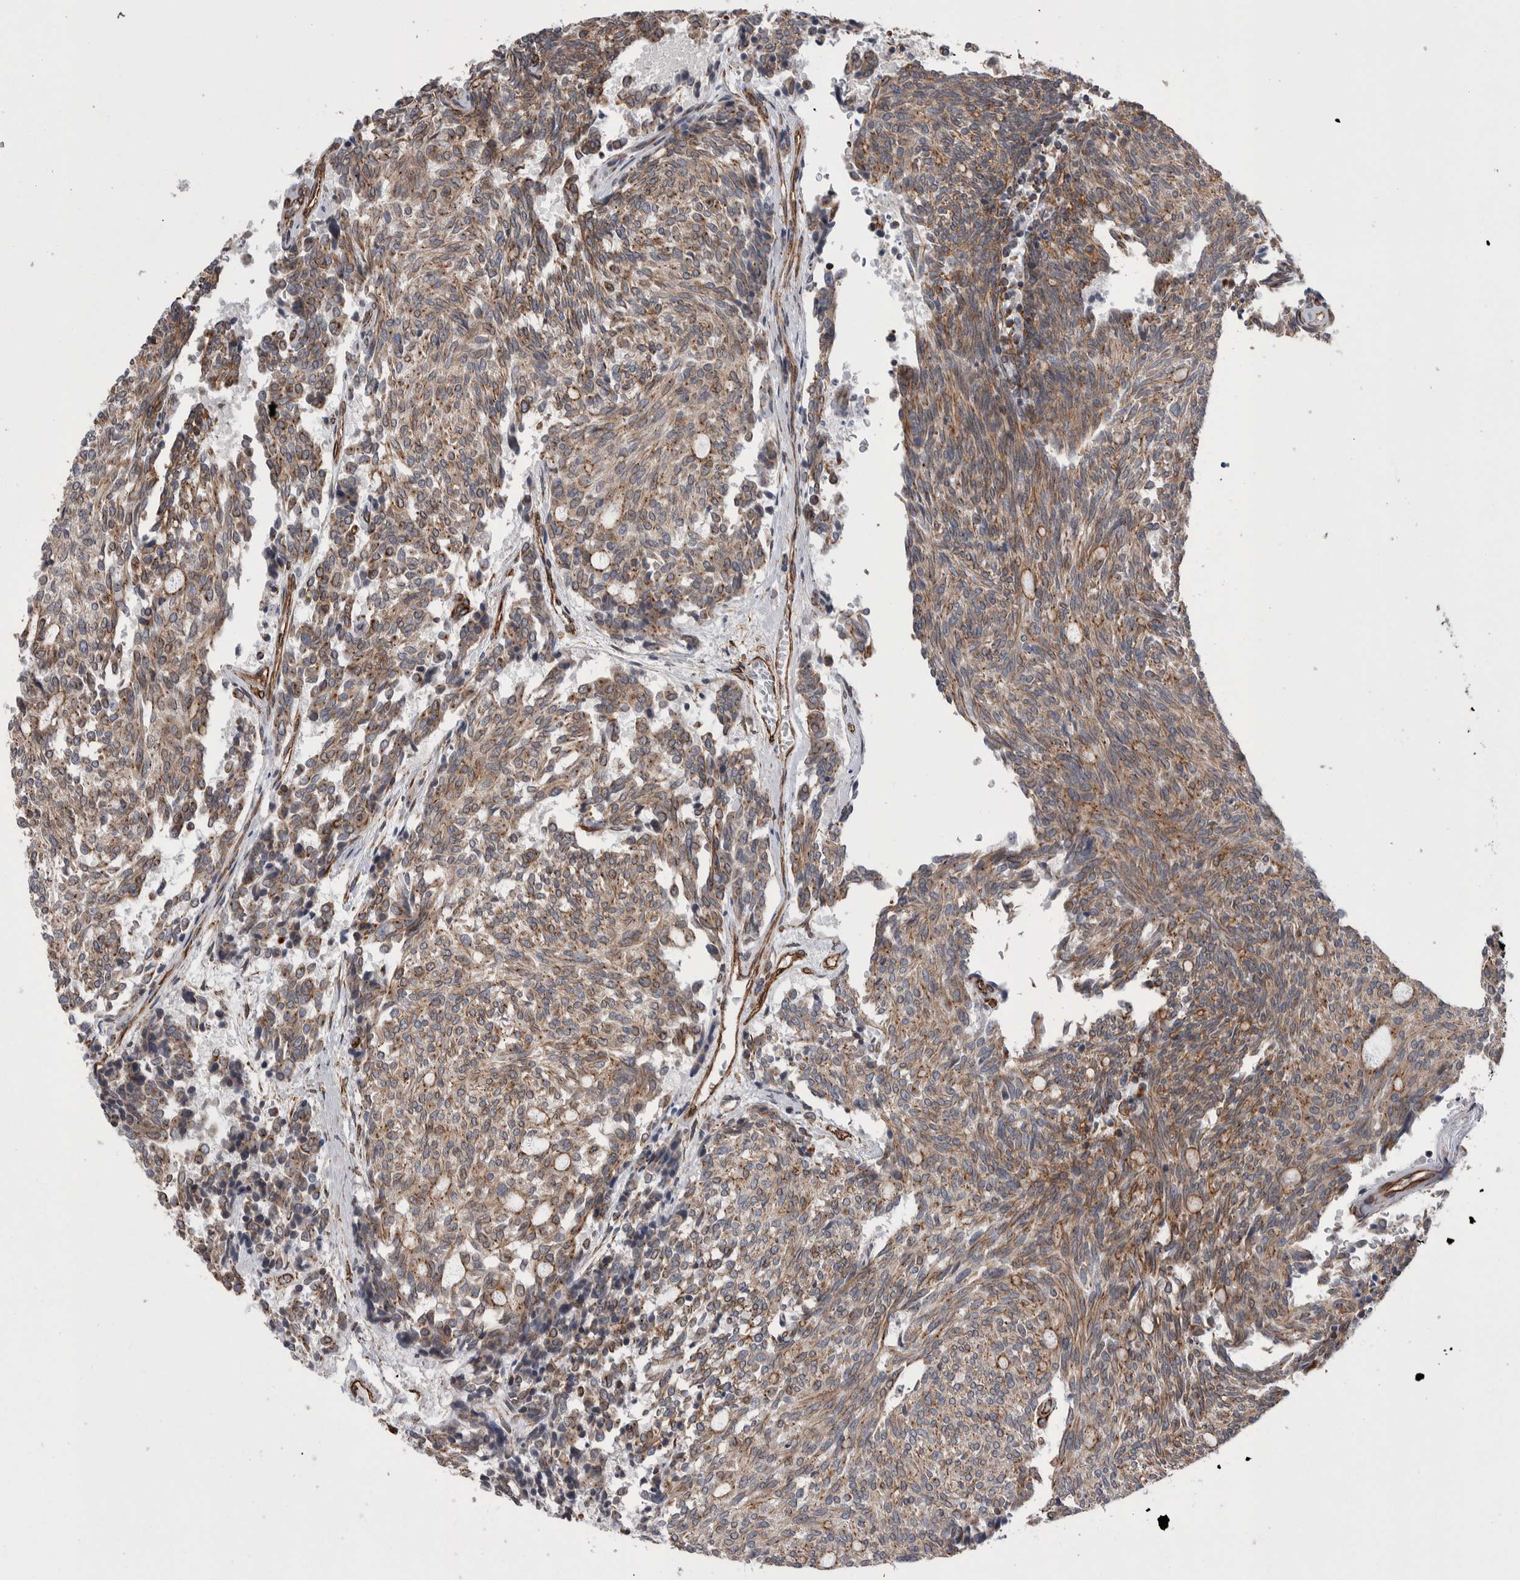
{"staining": {"intensity": "moderate", "quantity": ">75%", "location": "cytoplasmic/membranous"}, "tissue": "carcinoid", "cell_type": "Tumor cells", "image_type": "cancer", "snomed": [{"axis": "morphology", "description": "Carcinoid, malignant, NOS"}, {"axis": "topography", "description": "Pancreas"}], "caption": "DAB immunohistochemical staining of malignant carcinoid exhibits moderate cytoplasmic/membranous protein positivity in approximately >75% of tumor cells. Ihc stains the protein in brown and the nuclei are stained blue.", "gene": "KIF12", "patient": {"sex": "female", "age": 54}}